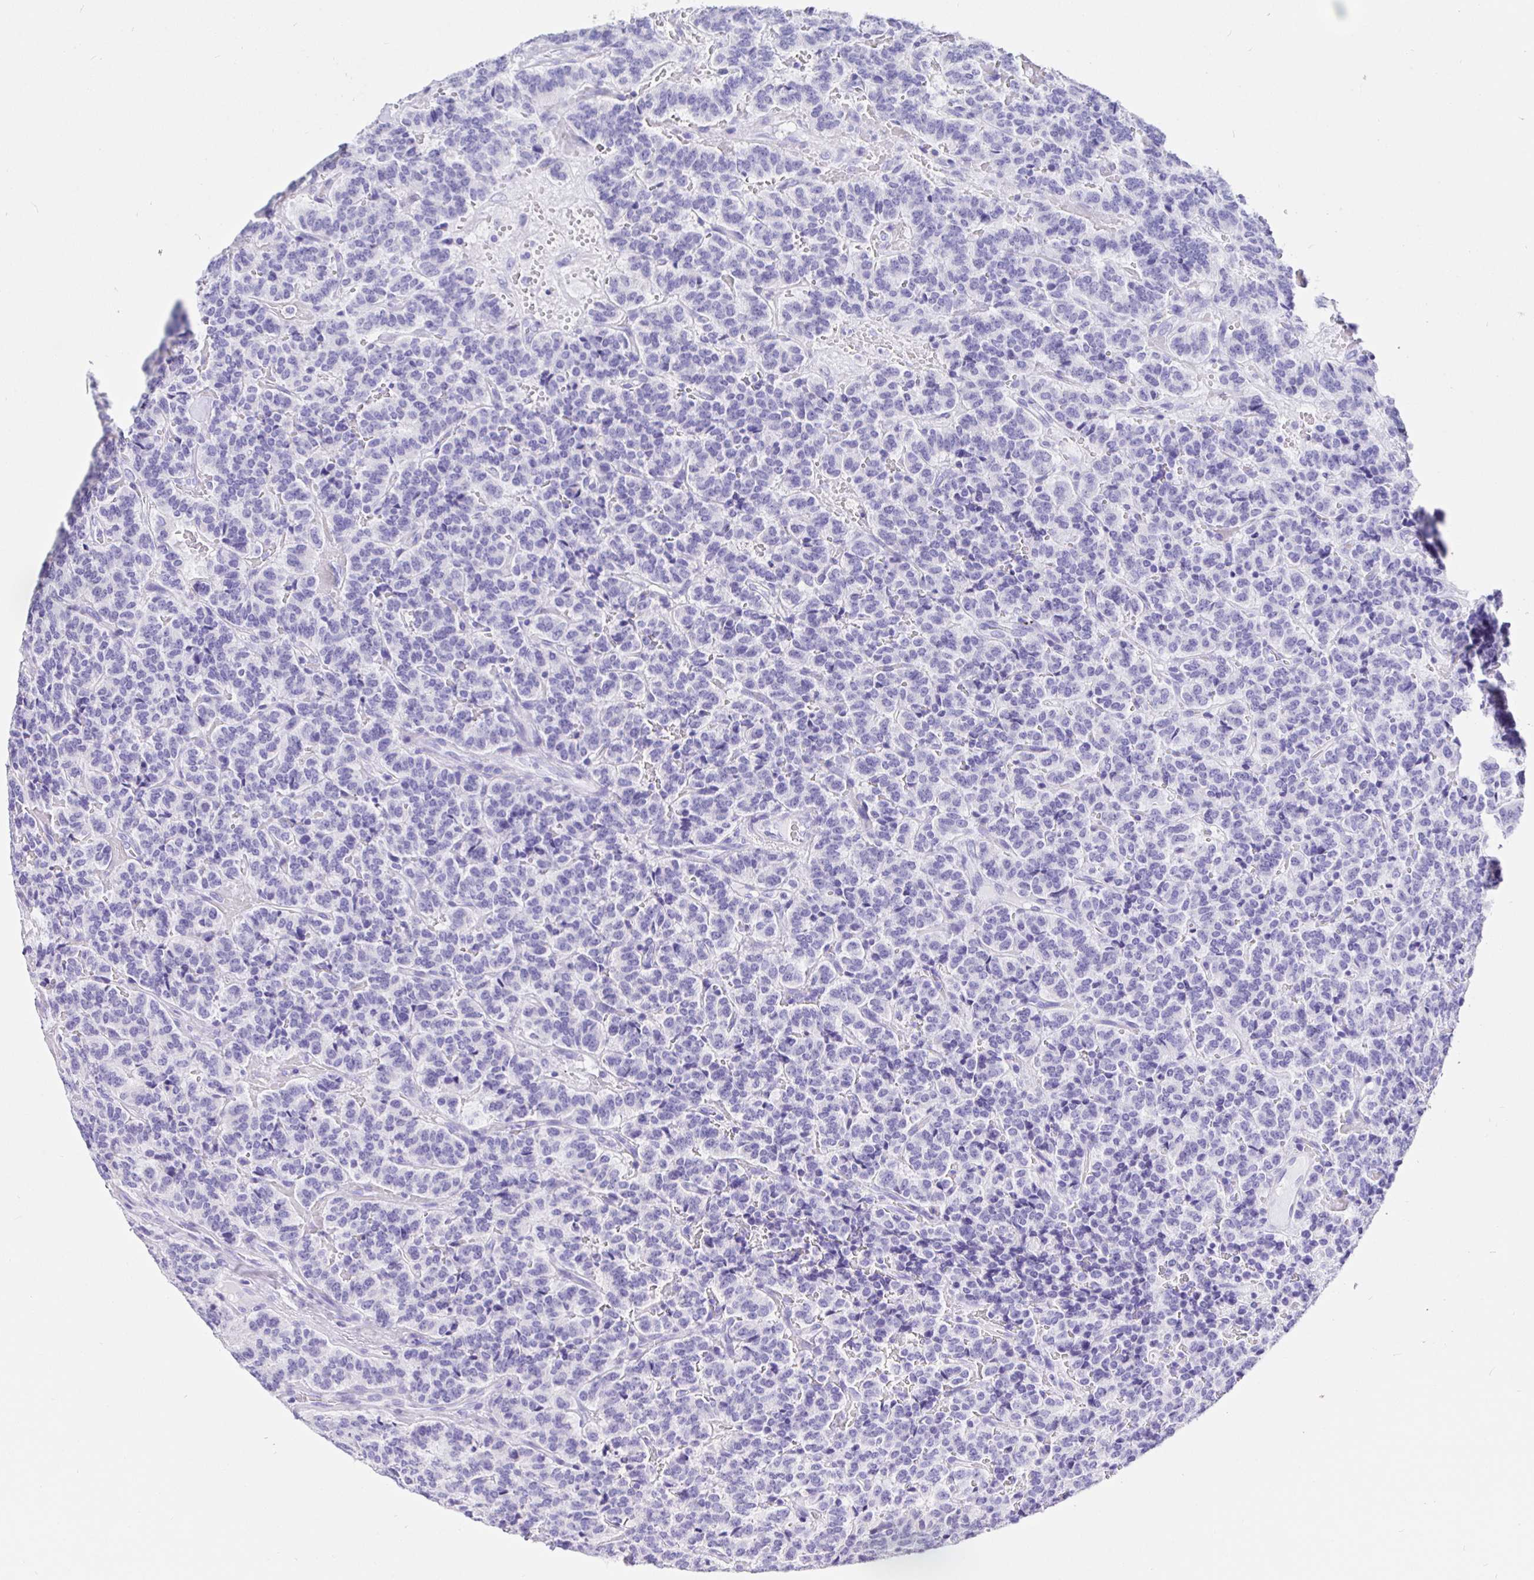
{"staining": {"intensity": "negative", "quantity": "none", "location": "none"}, "tissue": "carcinoid", "cell_type": "Tumor cells", "image_type": "cancer", "snomed": [{"axis": "morphology", "description": "Carcinoid, malignant, NOS"}, {"axis": "topography", "description": "Pancreas"}], "caption": "This is an immunohistochemistry photomicrograph of human carcinoid. There is no positivity in tumor cells.", "gene": "PRAMEF19", "patient": {"sex": "male", "age": 36}}